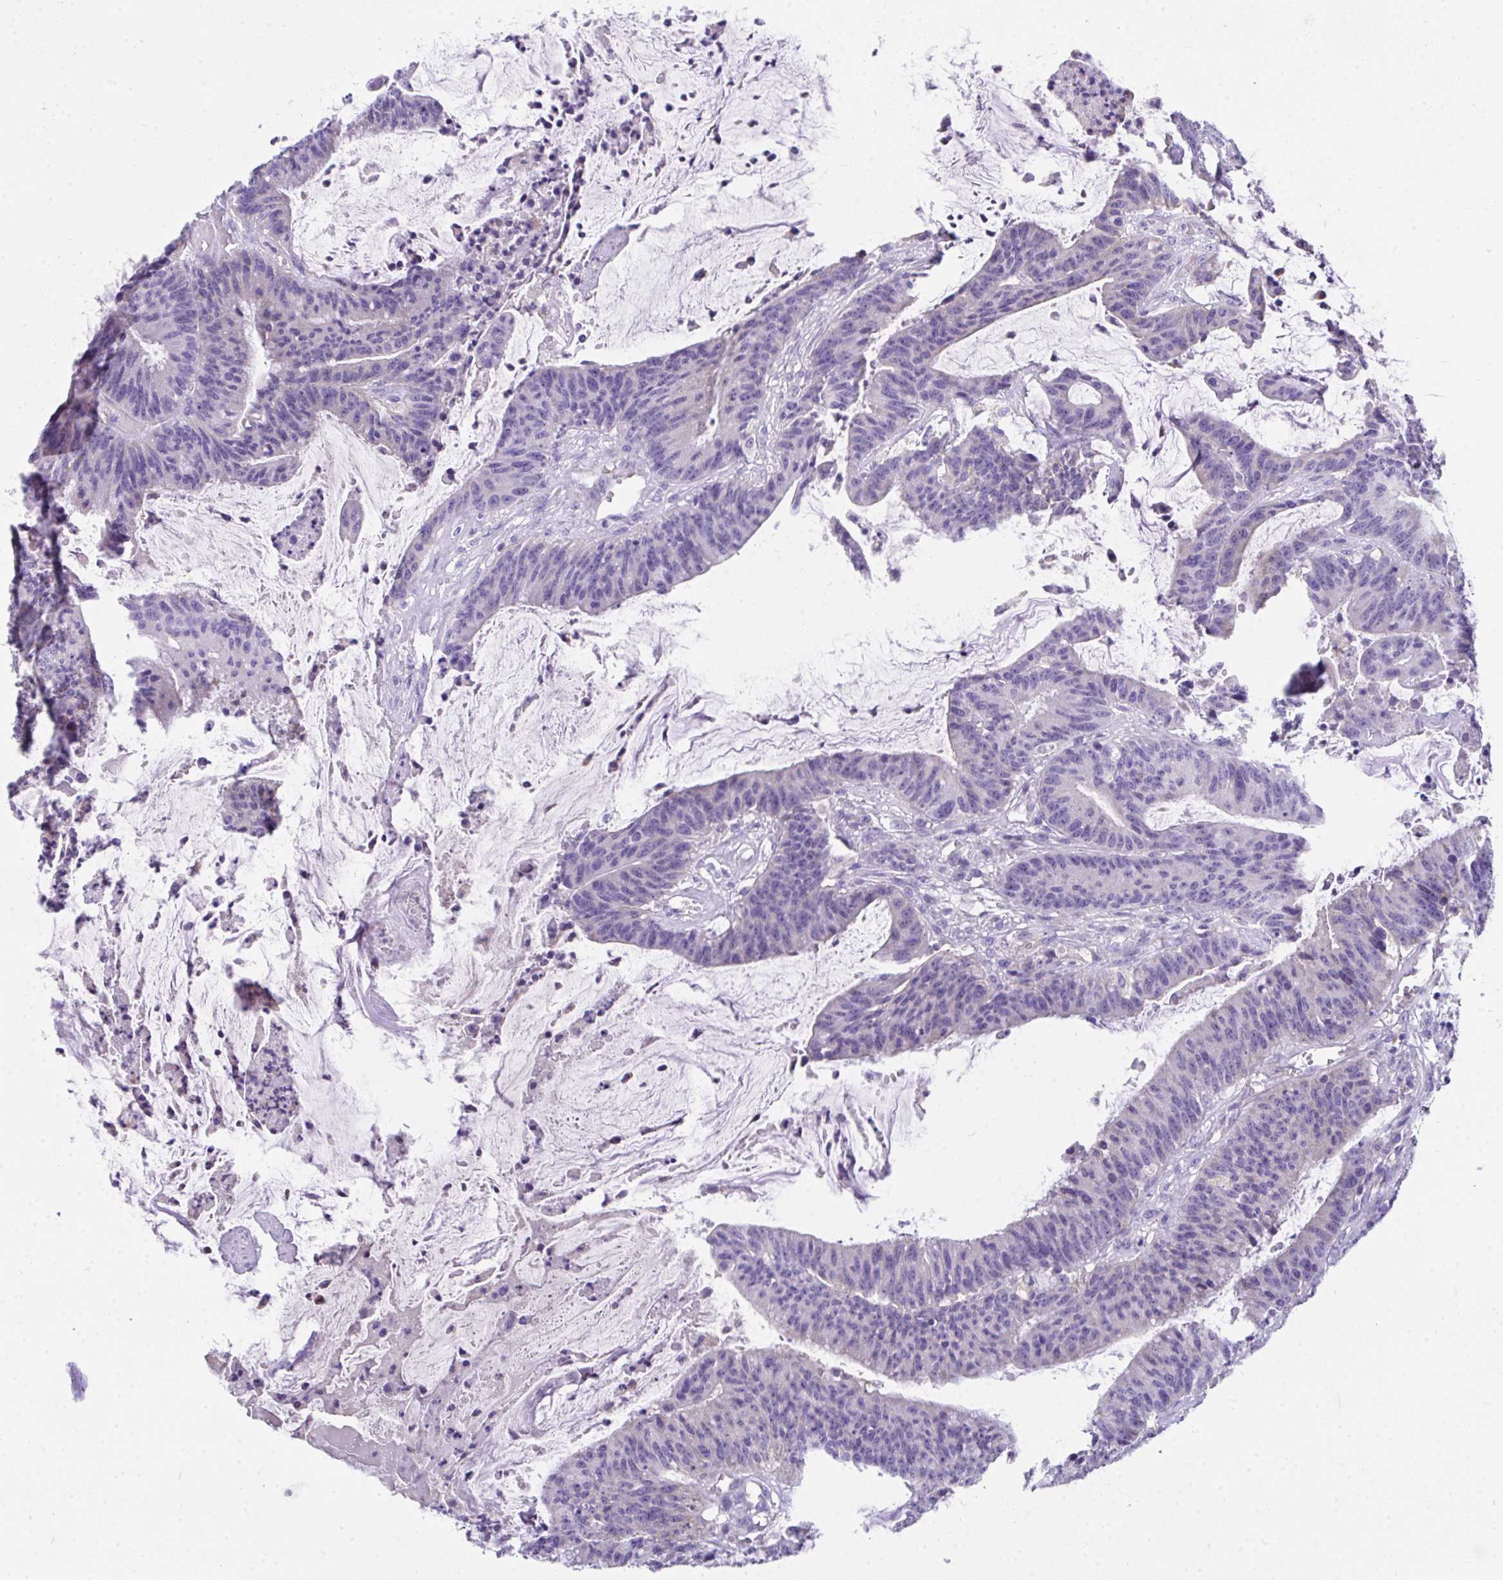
{"staining": {"intensity": "weak", "quantity": "25%-75%", "location": "cytoplasmic/membranous"}, "tissue": "colorectal cancer", "cell_type": "Tumor cells", "image_type": "cancer", "snomed": [{"axis": "morphology", "description": "Adenocarcinoma, NOS"}, {"axis": "topography", "description": "Colon"}], "caption": "Tumor cells show weak cytoplasmic/membranous expression in about 25%-75% of cells in colorectal cancer. (brown staining indicates protein expression, while blue staining denotes nuclei).", "gene": "COA5", "patient": {"sex": "female", "age": 78}}